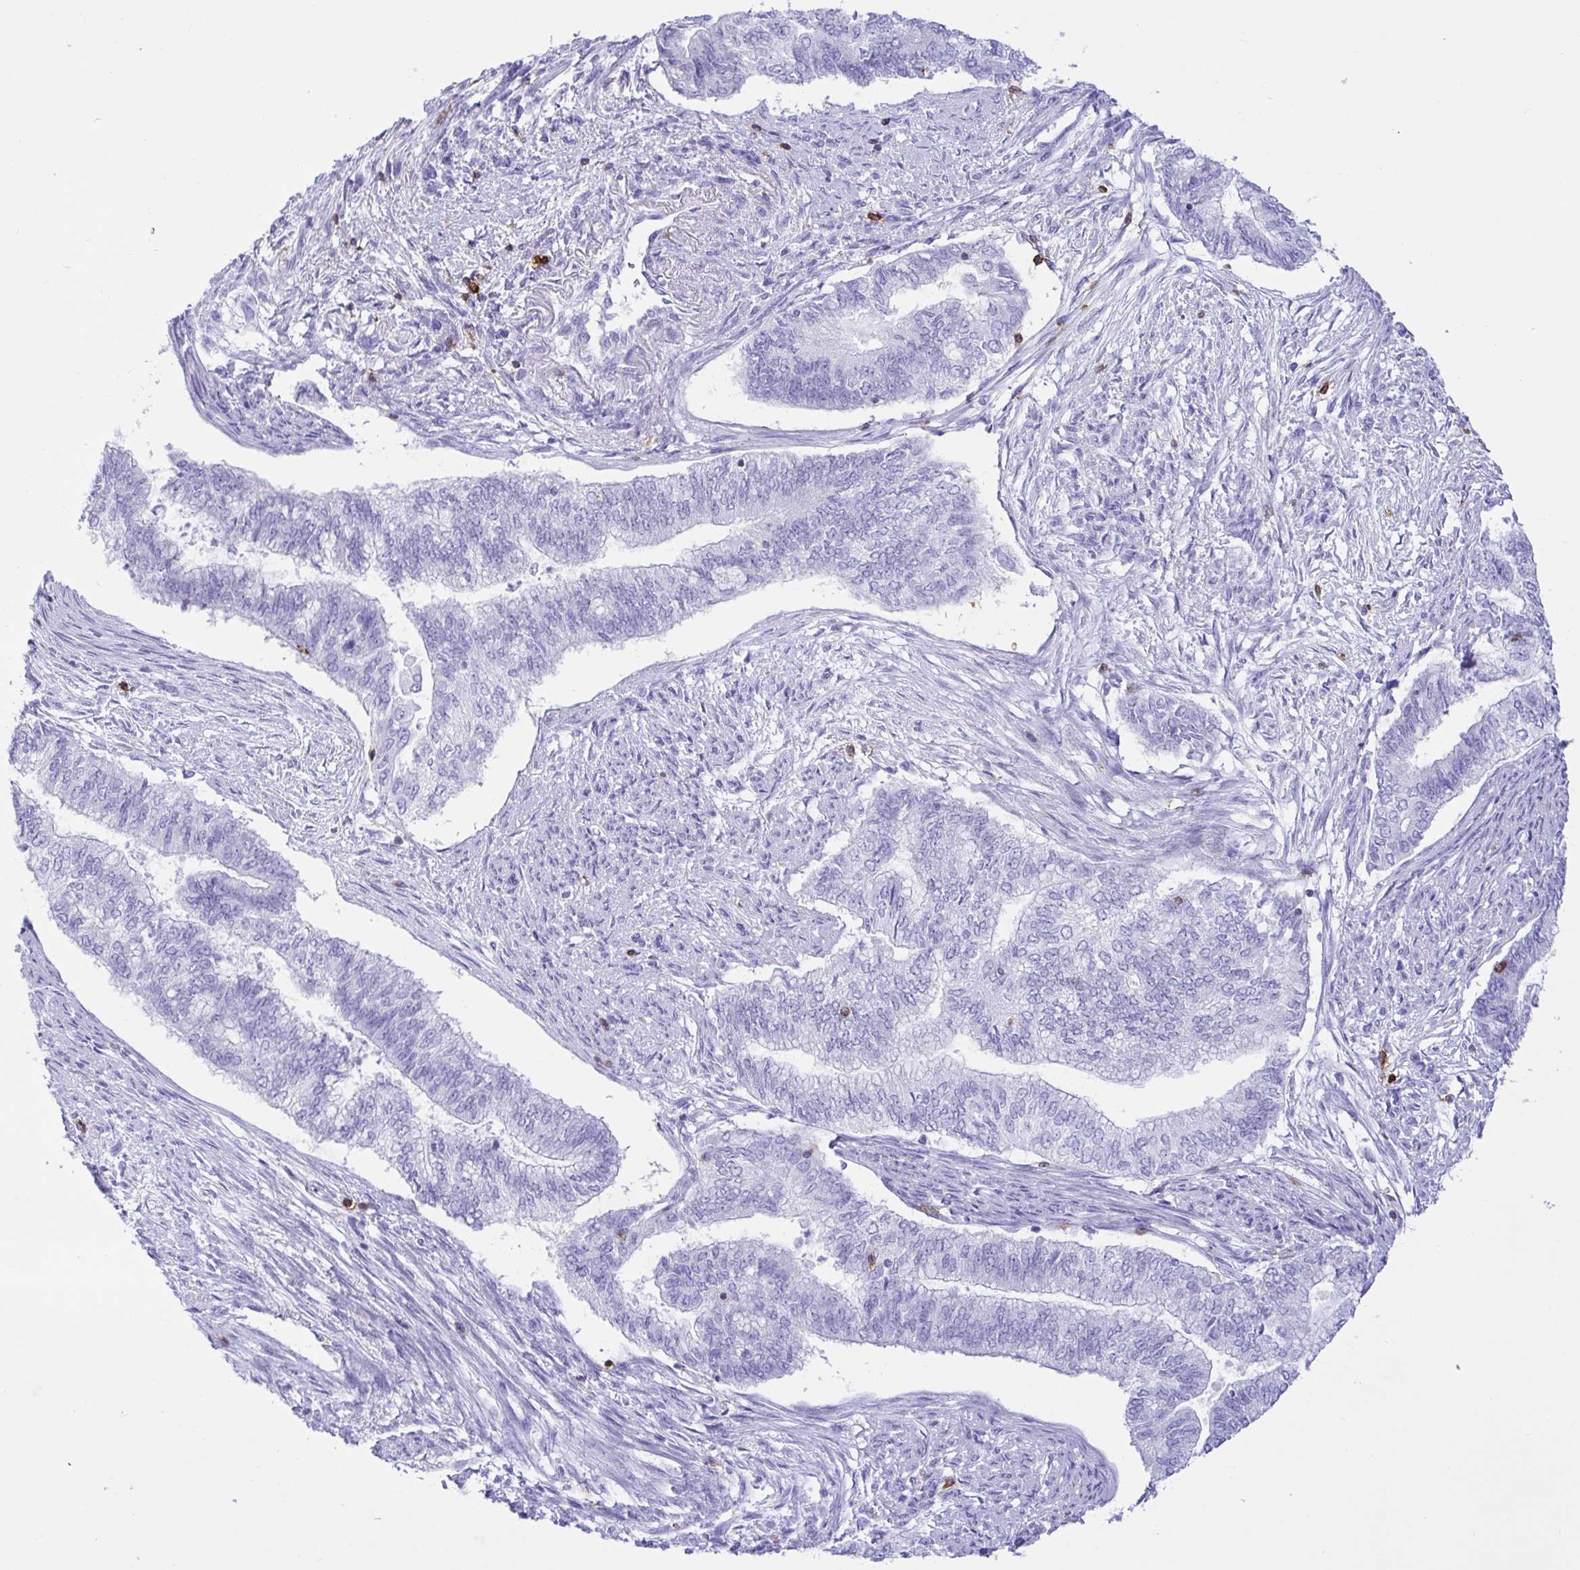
{"staining": {"intensity": "negative", "quantity": "none", "location": "none"}, "tissue": "endometrial cancer", "cell_type": "Tumor cells", "image_type": "cancer", "snomed": [{"axis": "morphology", "description": "Adenocarcinoma, NOS"}, {"axis": "topography", "description": "Endometrium"}], "caption": "Immunohistochemical staining of human endometrial cancer (adenocarcinoma) displays no significant positivity in tumor cells. (Immunohistochemistry, brightfield microscopy, high magnification).", "gene": "CD5", "patient": {"sex": "female", "age": 65}}